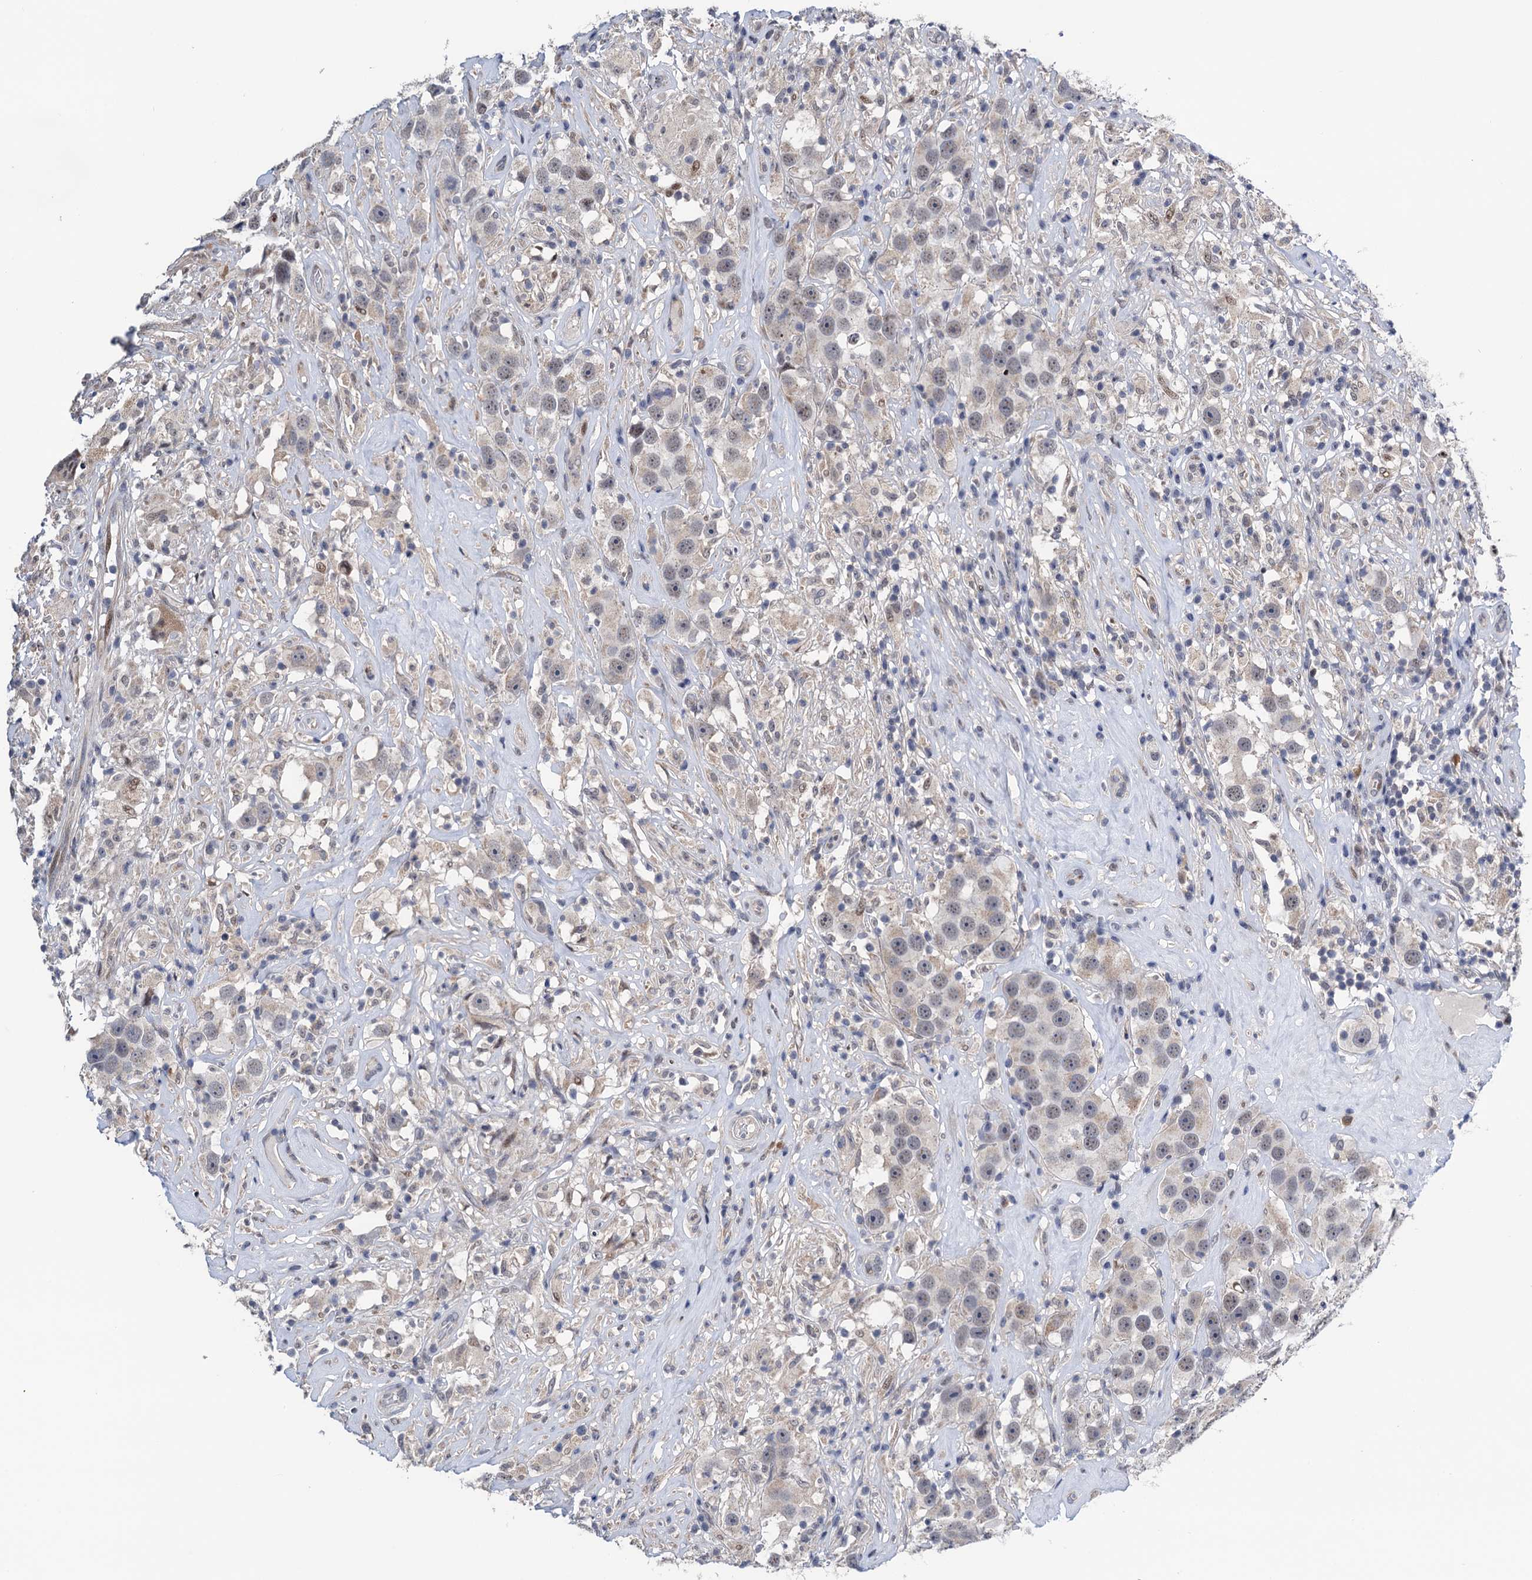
{"staining": {"intensity": "weak", "quantity": "25%-75%", "location": "nuclear"}, "tissue": "testis cancer", "cell_type": "Tumor cells", "image_type": "cancer", "snomed": [{"axis": "morphology", "description": "Seminoma, NOS"}, {"axis": "topography", "description": "Testis"}], "caption": "Testis cancer stained with immunohistochemistry exhibits weak nuclear staining in about 25%-75% of tumor cells.", "gene": "FAM222A", "patient": {"sex": "male", "age": 49}}